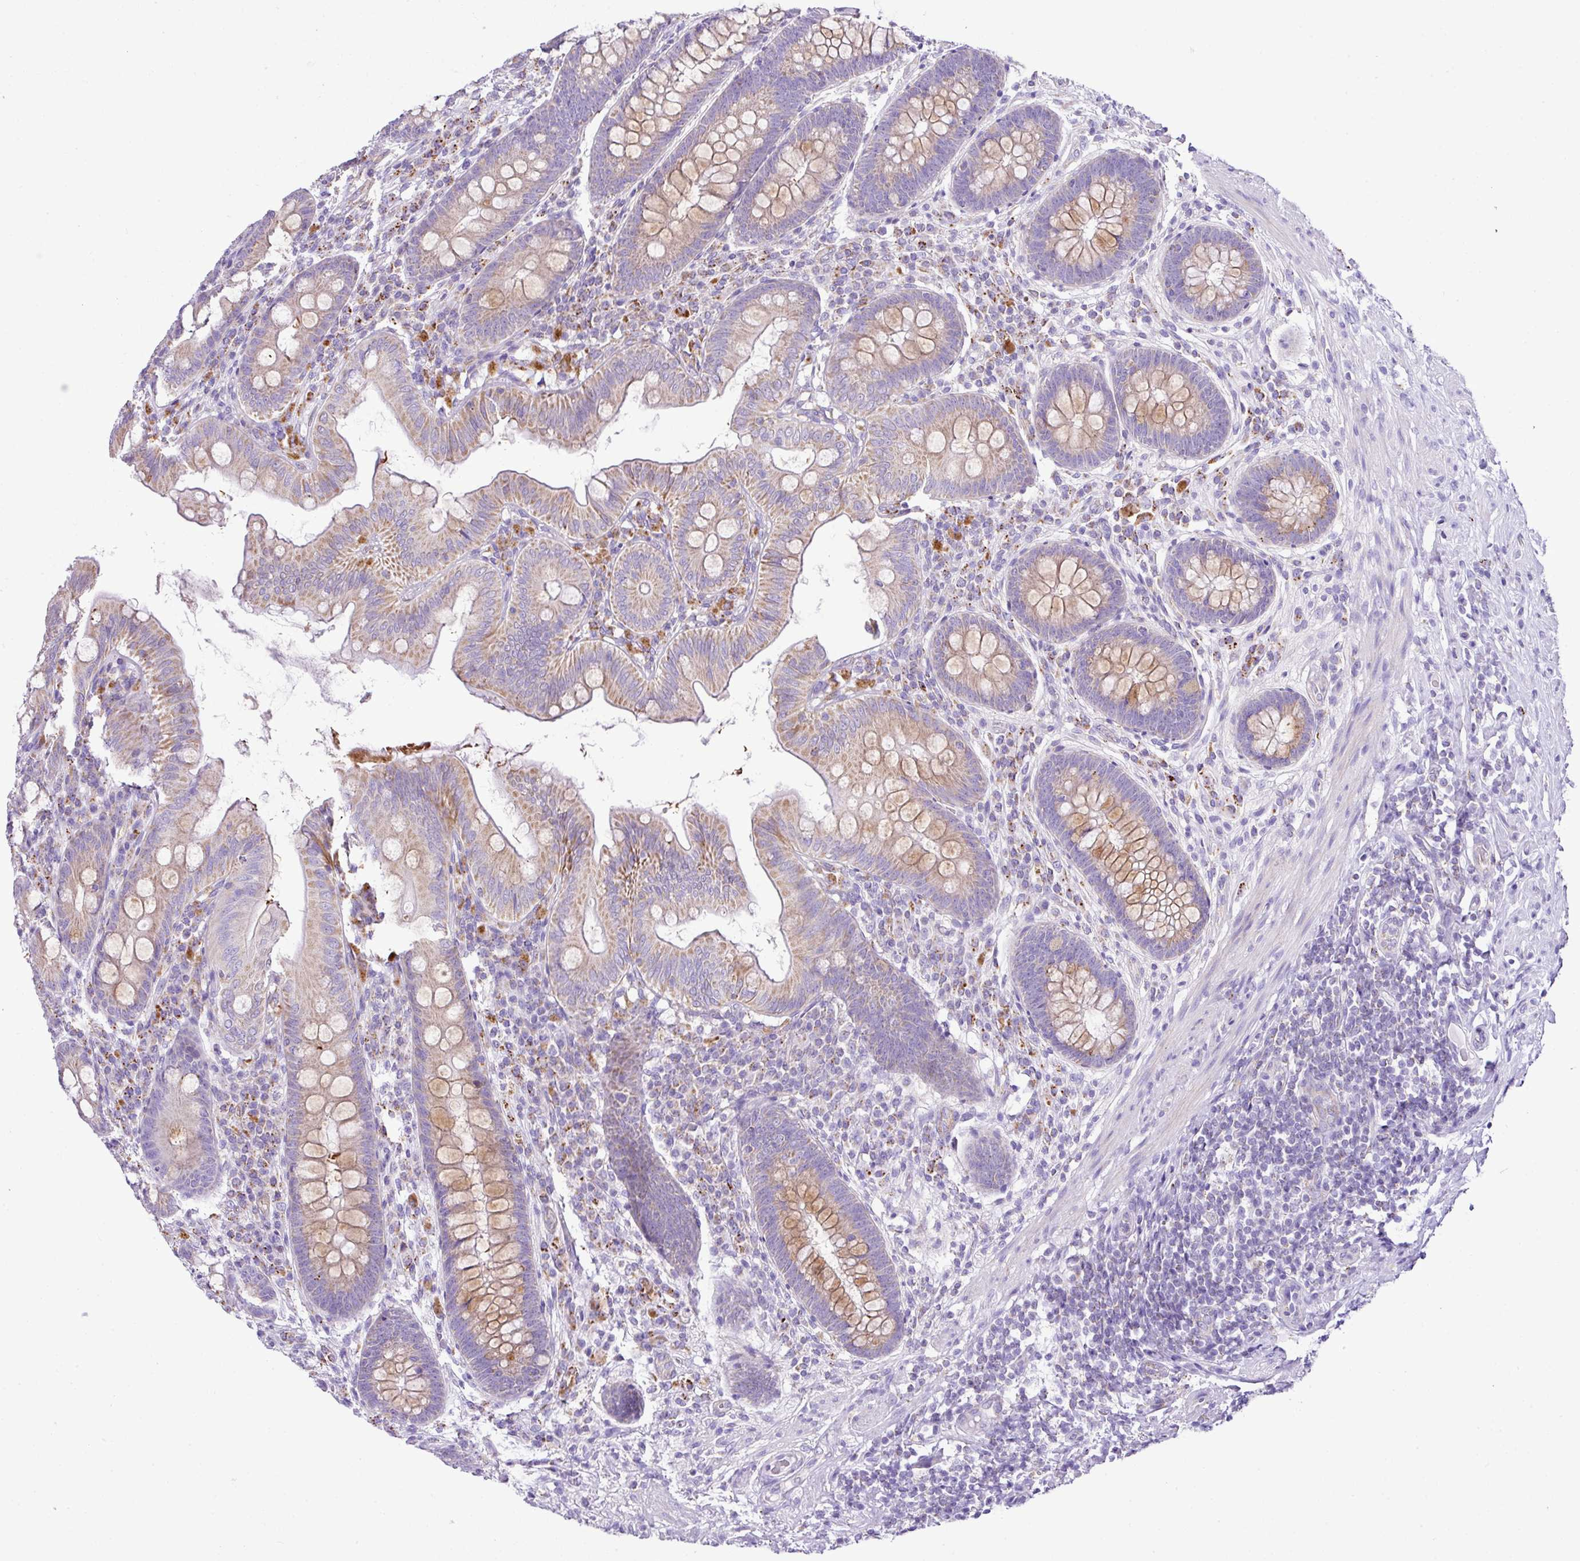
{"staining": {"intensity": "moderate", "quantity": "25%-75%", "location": "cytoplasmic/membranous"}, "tissue": "appendix", "cell_type": "Glandular cells", "image_type": "normal", "snomed": [{"axis": "morphology", "description": "Normal tissue, NOS"}, {"axis": "topography", "description": "Appendix"}], "caption": "Appendix stained with a brown dye demonstrates moderate cytoplasmic/membranous positive staining in about 25%-75% of glandular cells.", "gene": "PGAP4", "patient": {"sex": "male", "age": 71}}